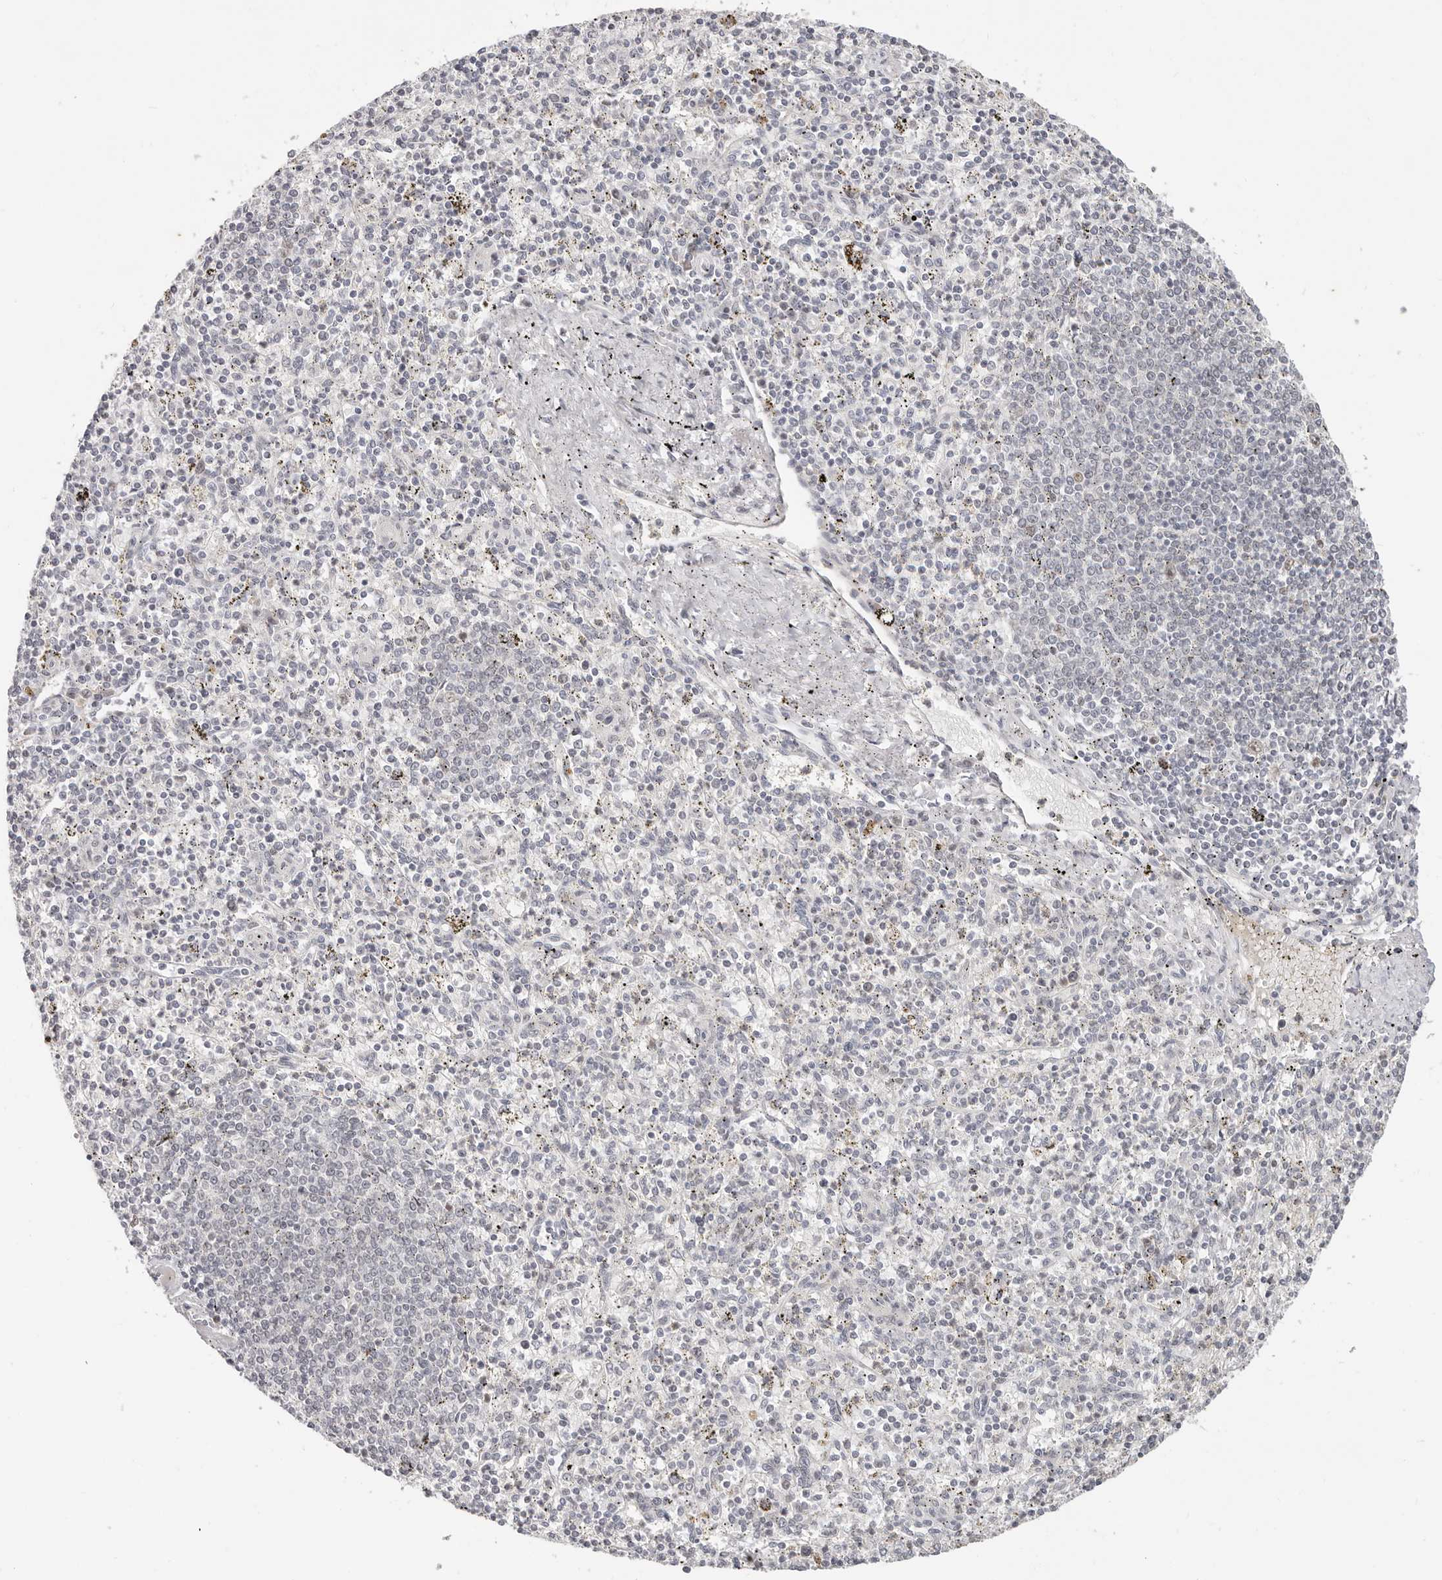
{"staining": {"intensity": "negative", "quantity": "none", "location": "none"}, "tissue": "spleen", "cell_type": "Cells in red pulp", "image_type": "normal", "snomed": [{"axis": "morphology", "description": "Normal tissue, NOS"}, {"axis": "topography", "description": "Spleen"}], "caption": "This micrograph is of normal spleen stained with immunohistochemistry (IHC) to label a protein in brown with the nuclei are counter-stained blue. There is no positivity in cells in red pulp.", "gene": "RFC2", "patient": {"sex": "male", "age": 72}}